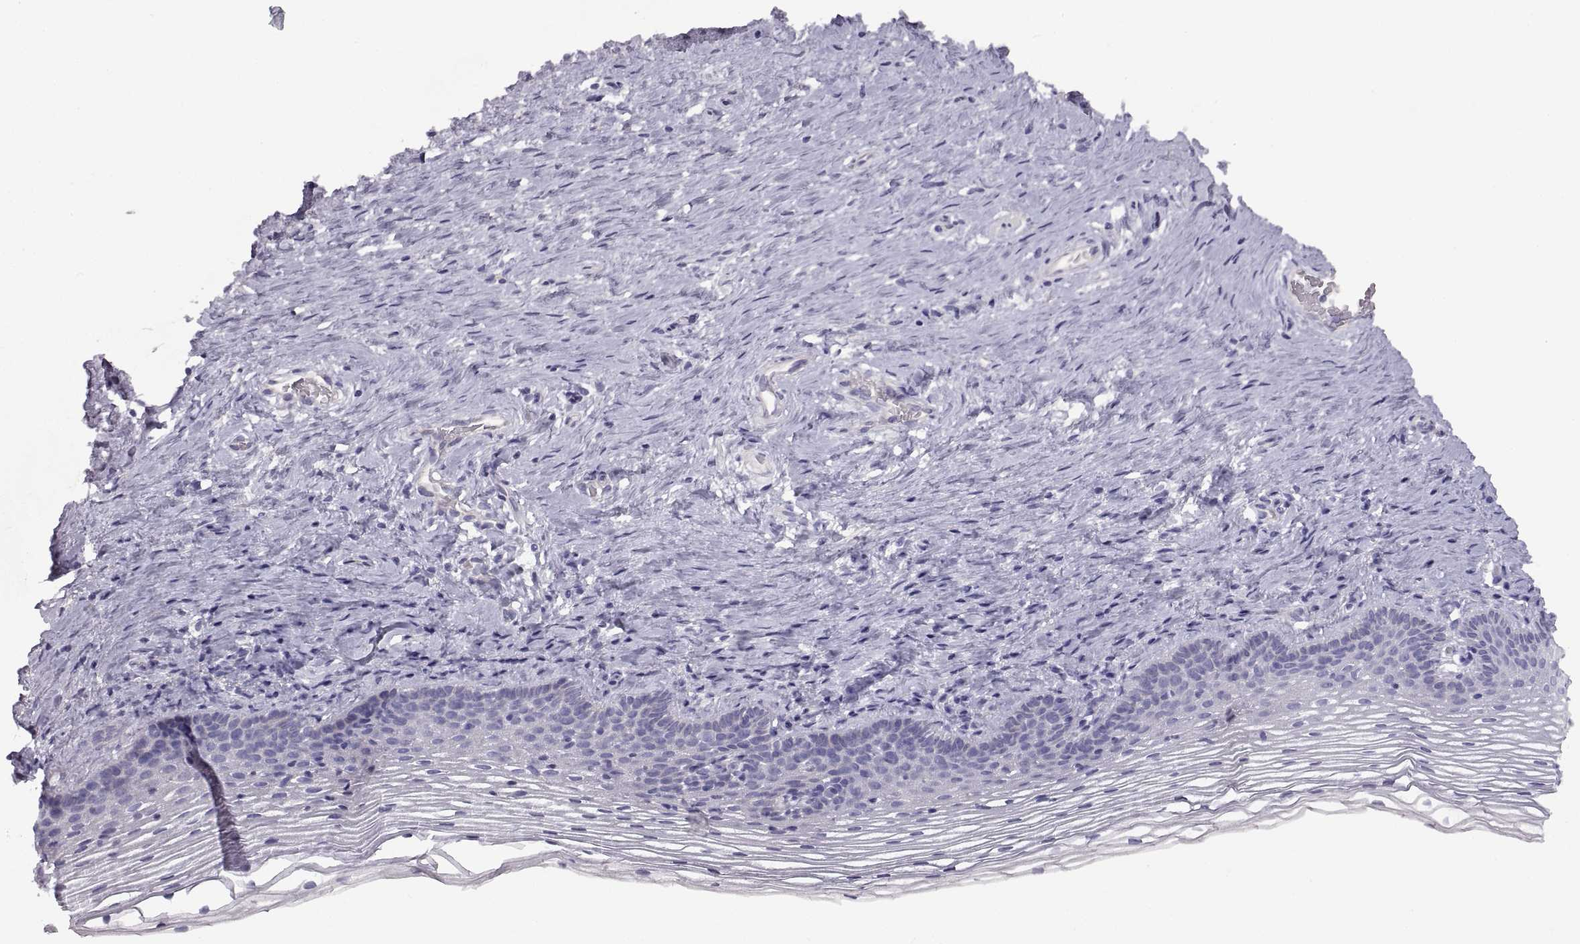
{"staining": {"intensity": "negative", "quantity": "none", "location": "none"}, "tissue": "cervix", "cell_type": "Glandular cells", "image_type": "normal", "snomed": [{"axis": "morphology", "description": "Normal tissue, NOS"}, {"axis": "topography", "description": "Cervix"}], "caption": "High magnification brightfield microscopy of benign cervix stained with DAB (3,3'-diaminobenzidine) (brown) and counterstained with hematoxylin (blue): glandular cells show no significant expression.", "gene": "CRYBB3", "patient": {"sex": "female", "age": 39}}